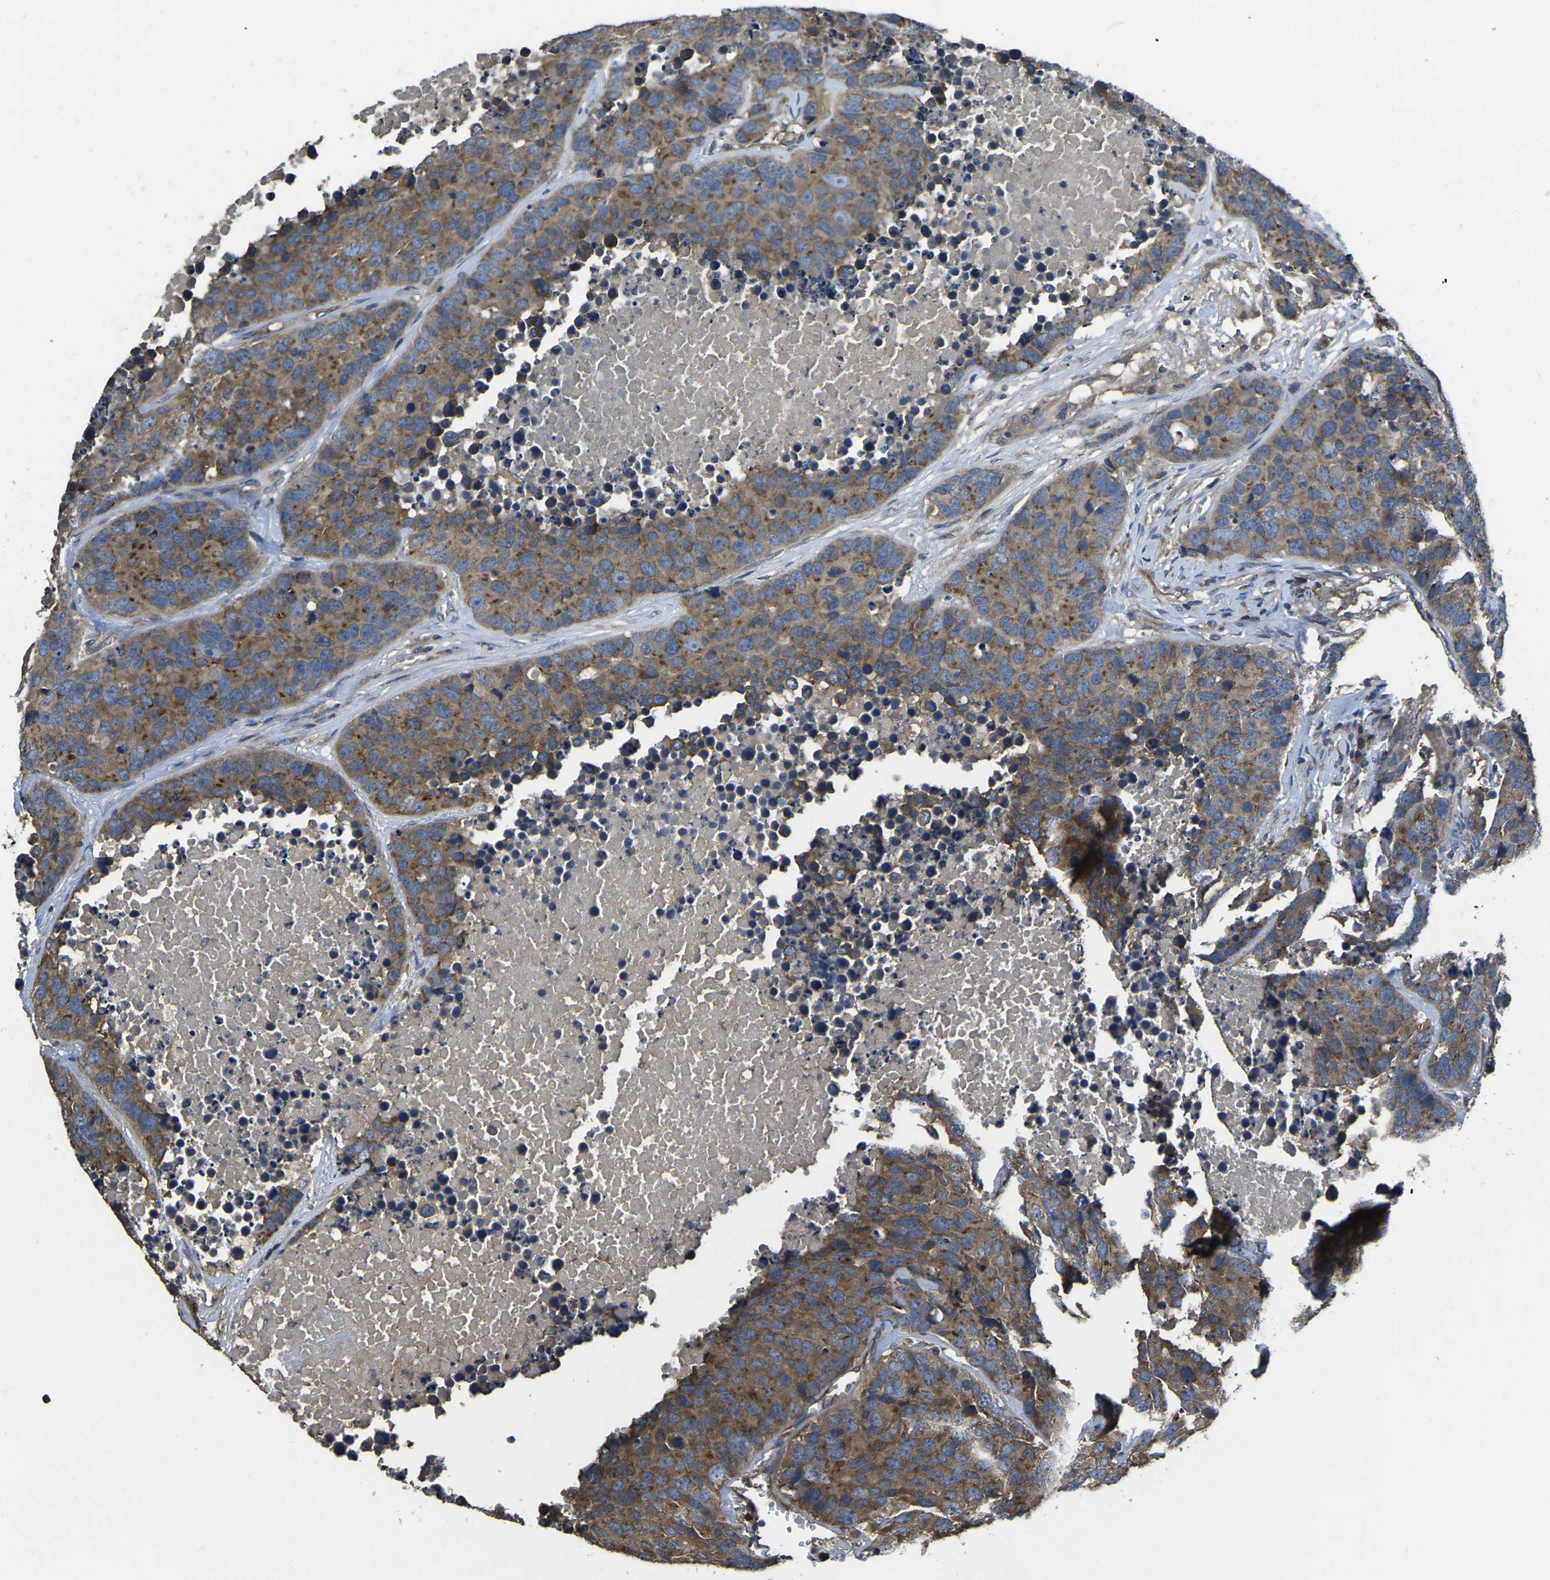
{"staining": {"intensity": "moderate", "quantity": ">75%", "location": "cytoplasmic/membranous"}, "tissue": "carcinoid", "cell_type": "Tumor cells", "image_type": "cancer", "snomed": [{"axis": "morphology", "description": "Carcinoid, malignant, NOS"}, {"axis": "topography", "description": "Lung"}], "caption": "IHC photomicrograph of carcinoid (malignant) stained for a protein (brown), which exhibits medium levels of moderate cytoplasmic/membranous positivity in approximately >75% of tumor cells.", "gene": "AIMP1", "patient": {"sex": "male", "age": 60}}